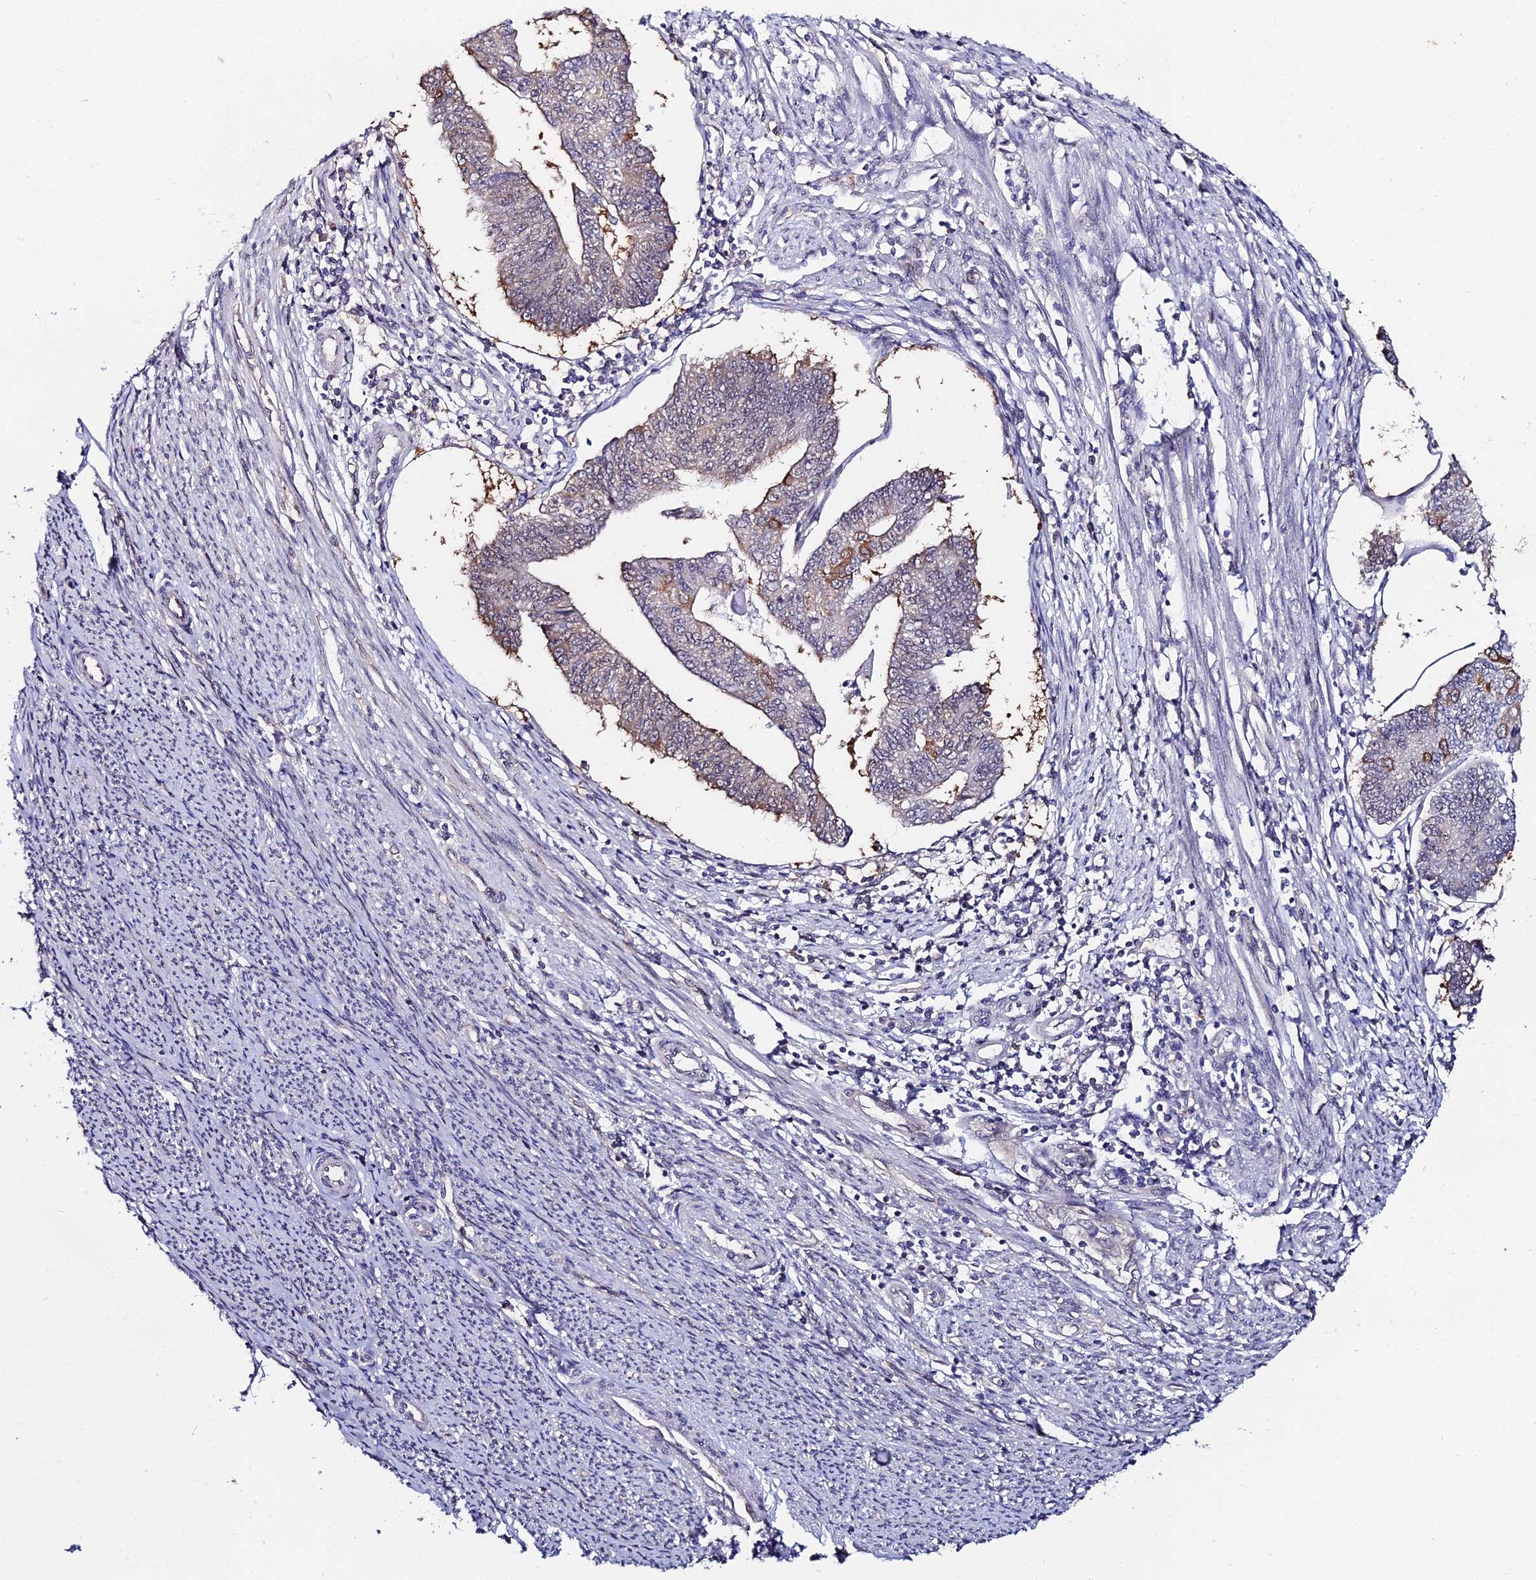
{"staining": {"intensity": "moderate", "quantity": "<25%", "location": "cytoplasmic/membranous"}, "tissue": "endometrial cancer", "cell_type": "Tumor cells", "image_type": "cancer", "snomed": [{"axis": "morphology", "description": "Adenocarcinoma, NOS"}, {"axis": "topography", "description": "Endometrium"}], "caption": "Brown immunohistochemical staining in adenocarcinoma (endometrial) demonstrates moderate cytoplasmic/membranous positivity in about <25% of tumor cells.", "gene": "INPP4A", "patient": {"sex": "female", "age": 56}}